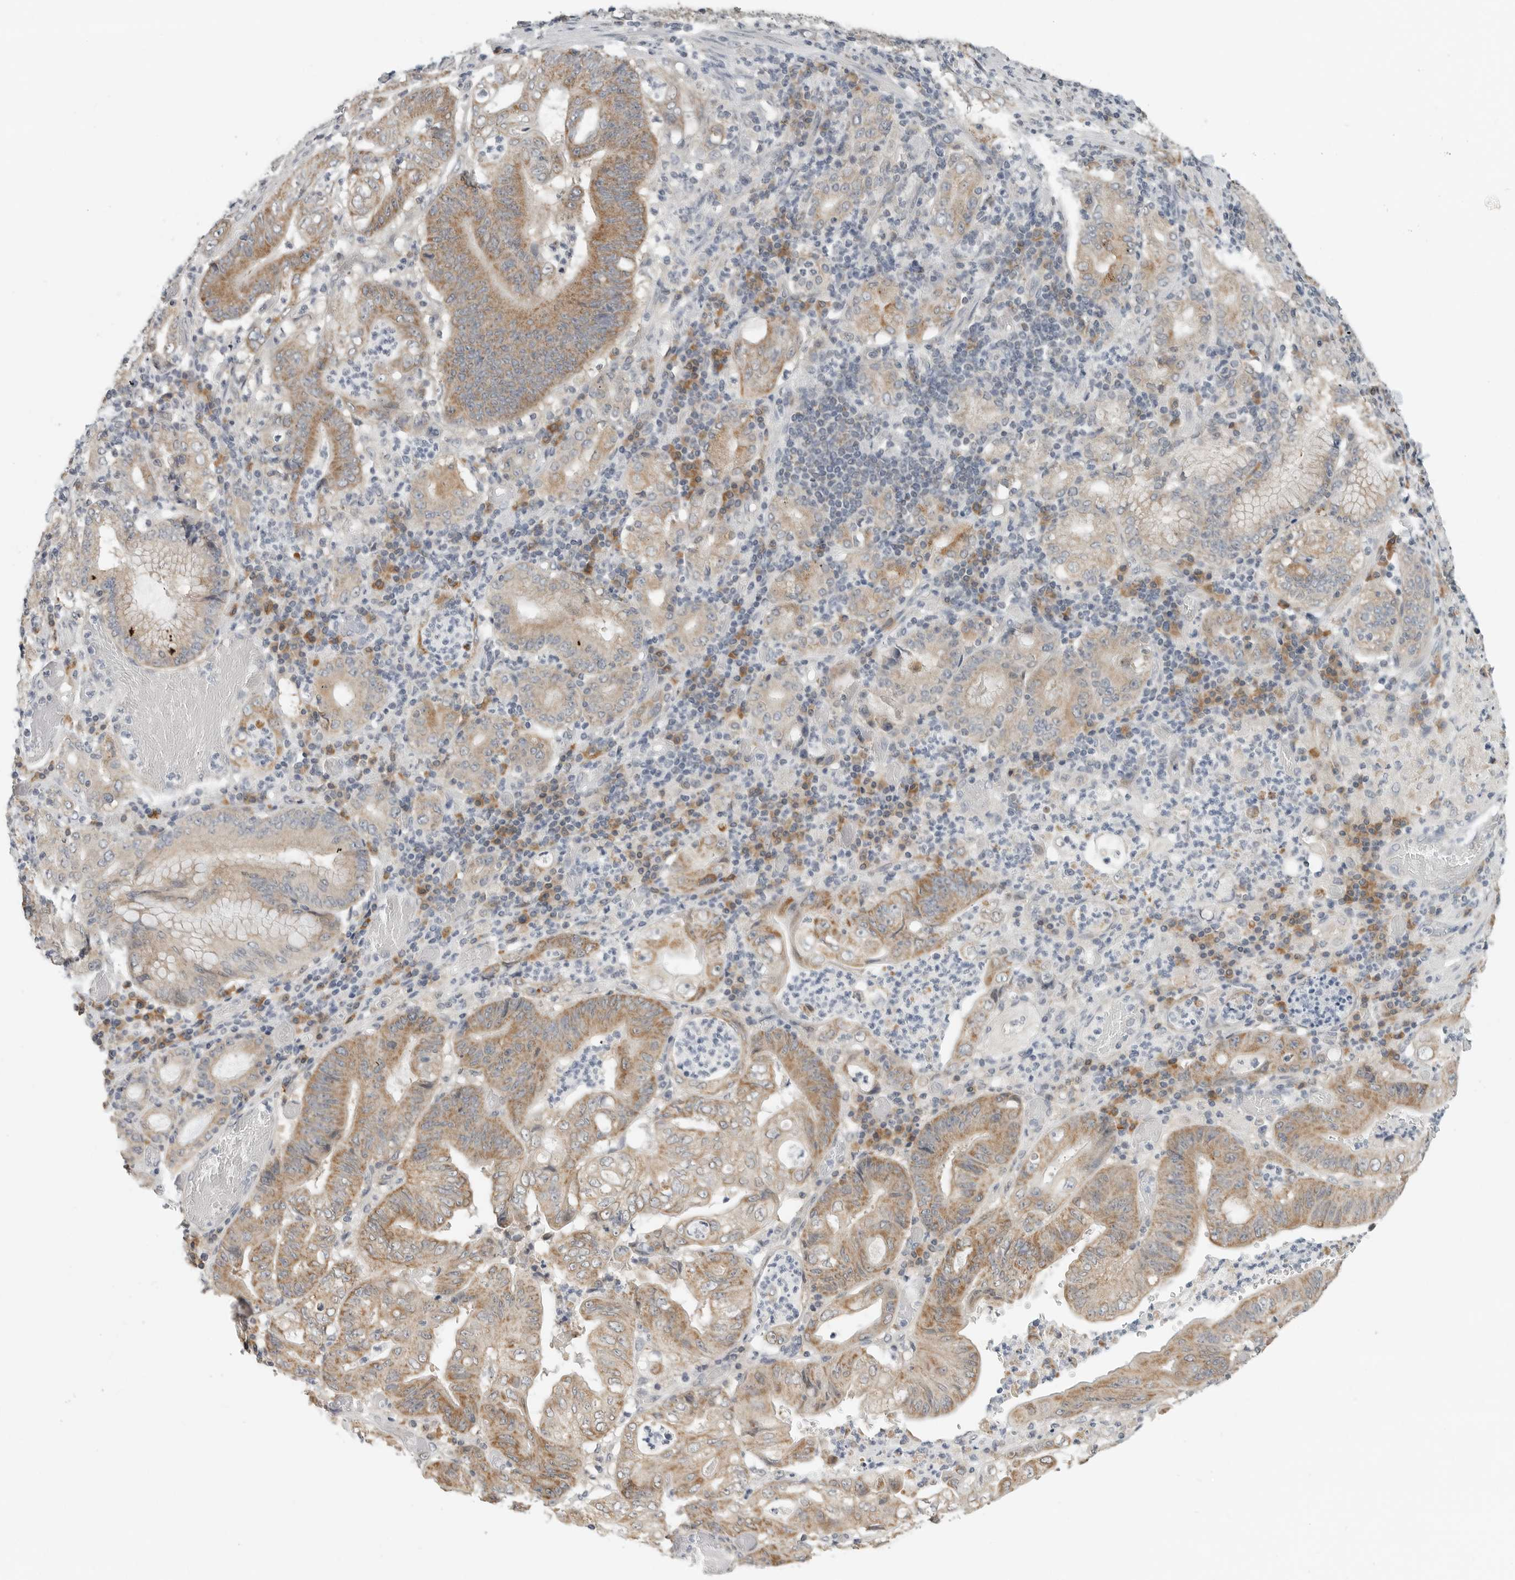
{"staining": {"intensity": "moderate", "quantity": ">75%", "location": "cytoplasmic/membranous"}, "tissue": "stomach cancer", "cell_type": "Tumor cells", "image_type": "cancer", "snomed": [{"axis": "morphology", "description": "Adenocarcinoma, NOS"}, {"axis": "topography", "description": "Stomach"}], "caption": "Immunohistochemical staining of adenocarcinoma (stomach) exhibits moderate cytoplasmic/membranous protein expression in about >75% of tumor cells.", "gene": "IL12RB2", "patient": {"sex": "female", "age": 73}}